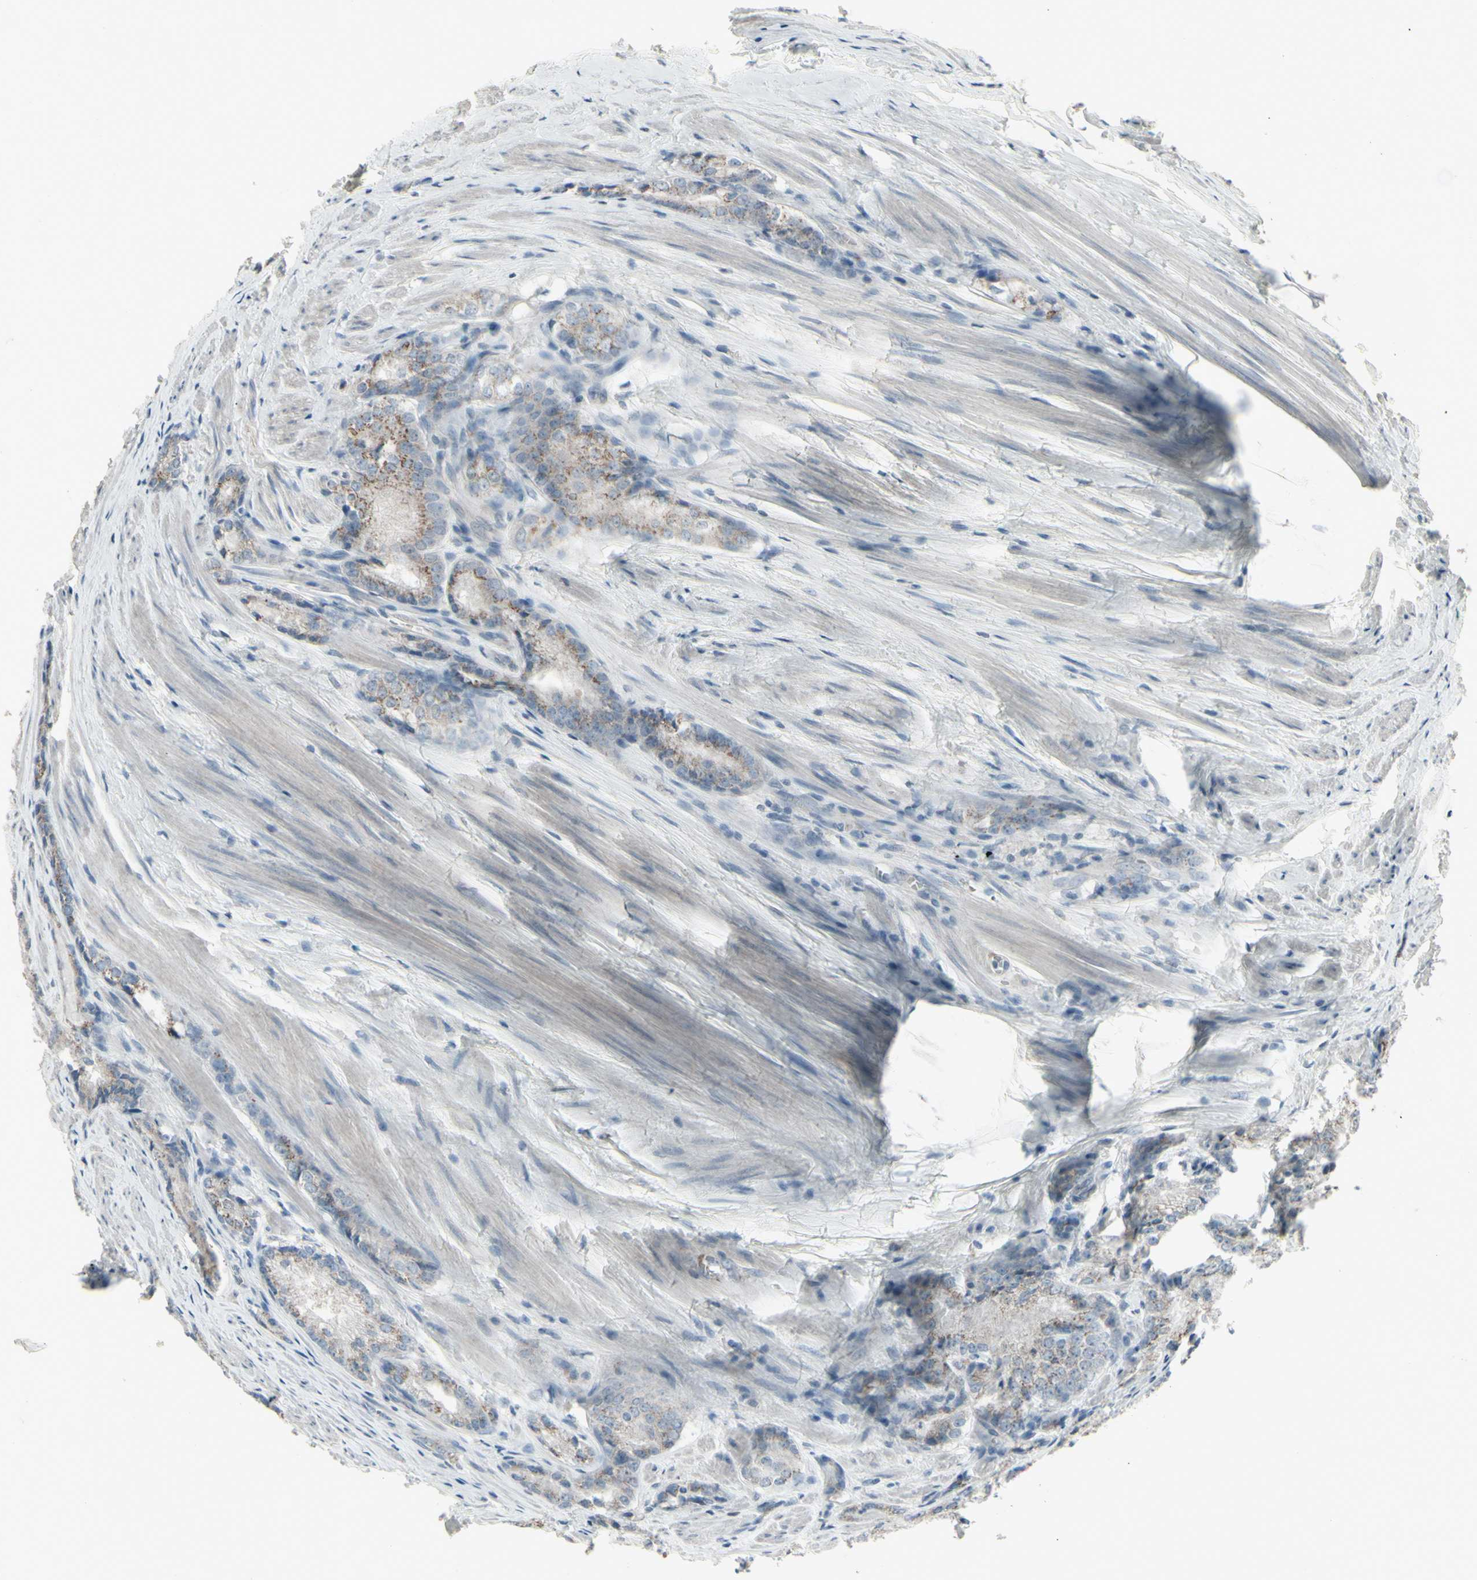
{"staining": {"intensity": "moderate", "quantity": "25%-75%", "location": "cytoplasmic/membranous"}, "tissue": "prostate cancer", "cell_type": "Tumor cells", "image_type": "cancer", "snomed": [{"axis": "morphology", "description": "Adenocarcinoma, Low grade"}, {"axis": "topography", "description": "Prostate"}], "caption": "Protein staining shows moderate cytoplasmic/membranous expression in about 25%-75% of tumor cells in low-grade adenocarcinoma (prostate). The staining is performed using DAB brown chromogen to label protein expression. The nuclei are counter-stained blue using hematoxylin.", "gene": "CD79B", "patient": {"sex": "male", "age": 60}}